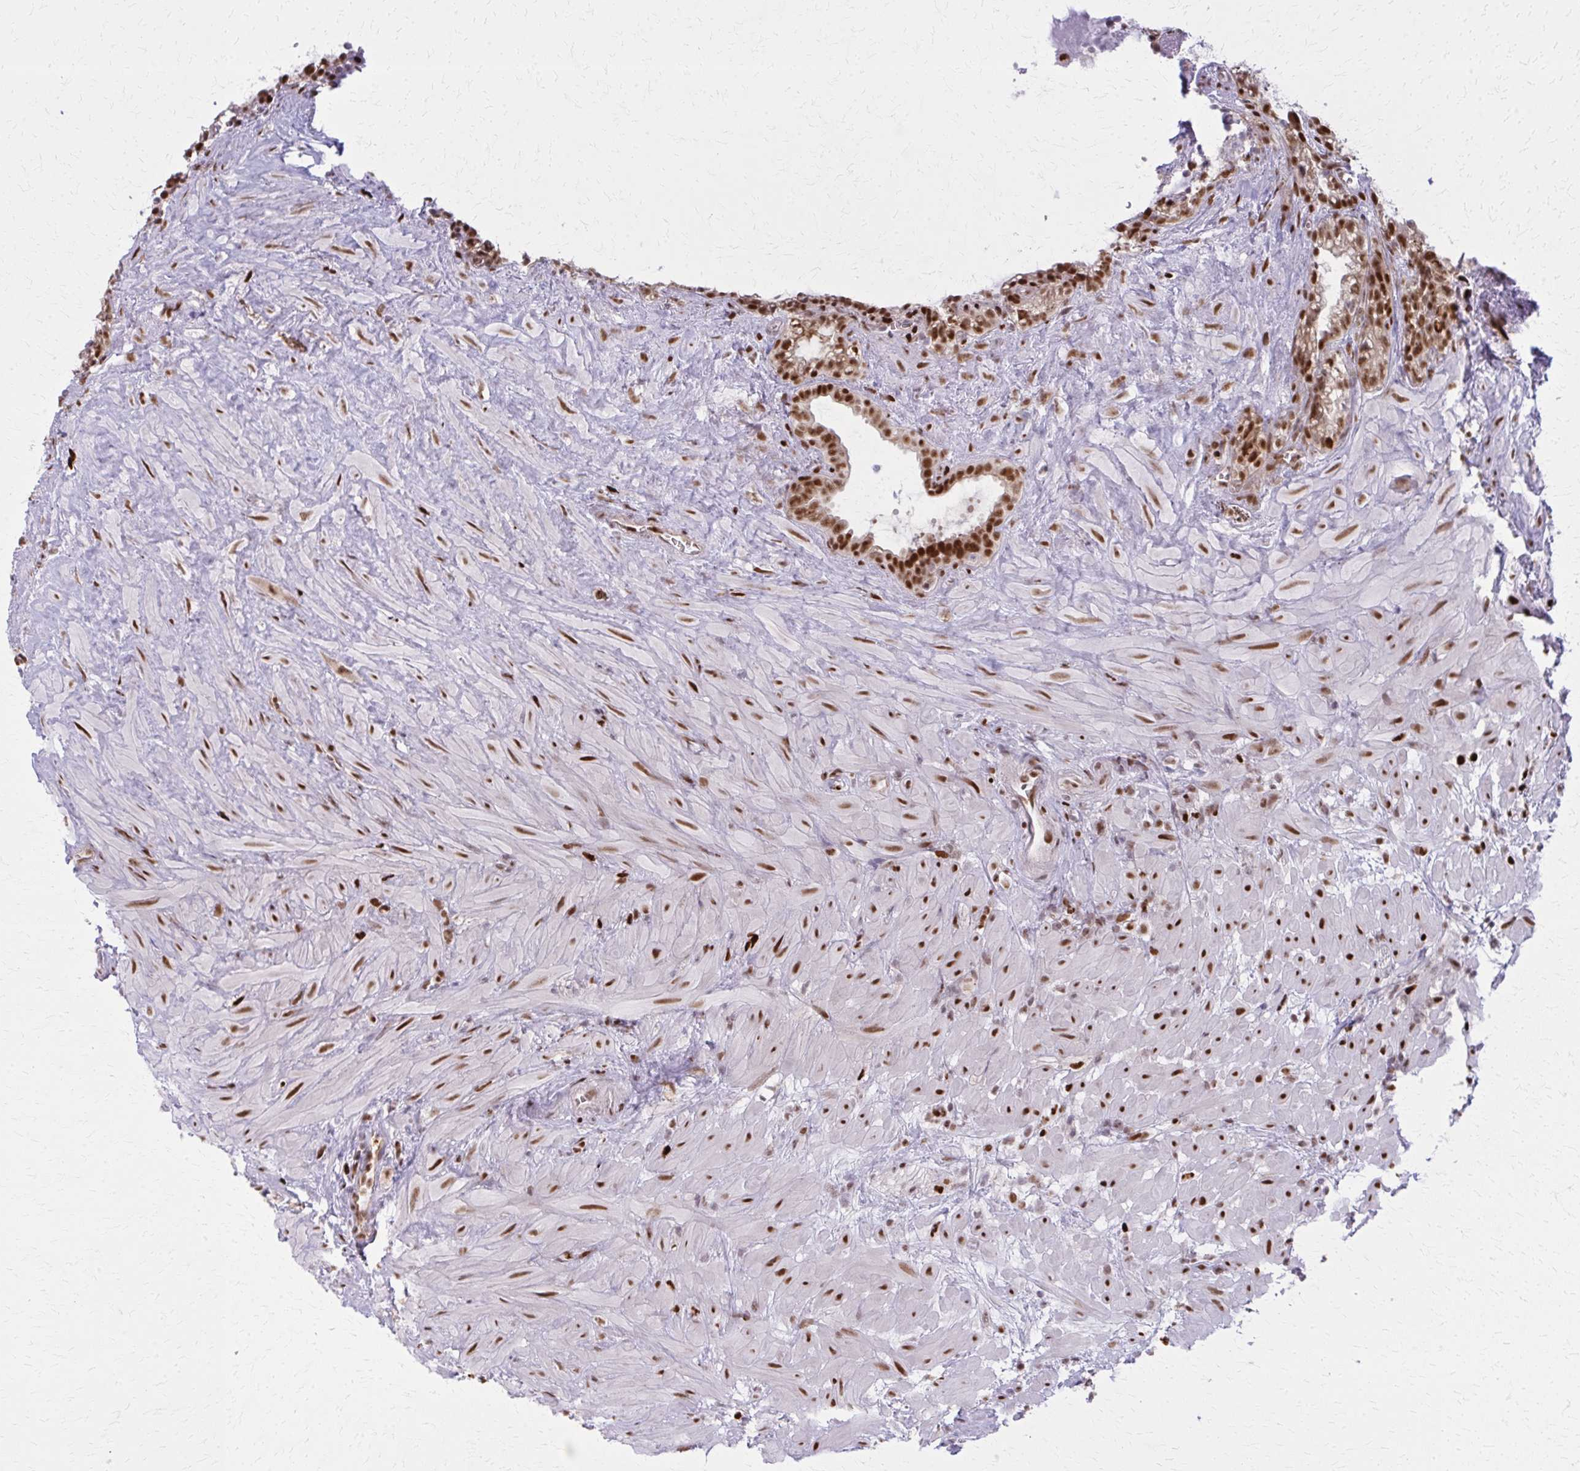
{"staining": {"intensity": "strong", "quantity": ">75%", "location": "nuclear"}, "tissue": "seminal vesicle", "cell_type": "Glandular cells", "image_type": "normal", "snomed": [{"axis": "morphology", "description": "Normal tissue, NOS"}, {"axis": "topography", "description": "Seminal veicle"}], "caption": "Glandular cells show high levels of strong nuclear expression in about >75% of cells in normal seminal vesicle. (DAB (3,3'-diaminobenzidine) IHC with brightfield microscopy, high magnification).", "gene": "ZNF559", "patient": {"sex": "male", "age": 76}}